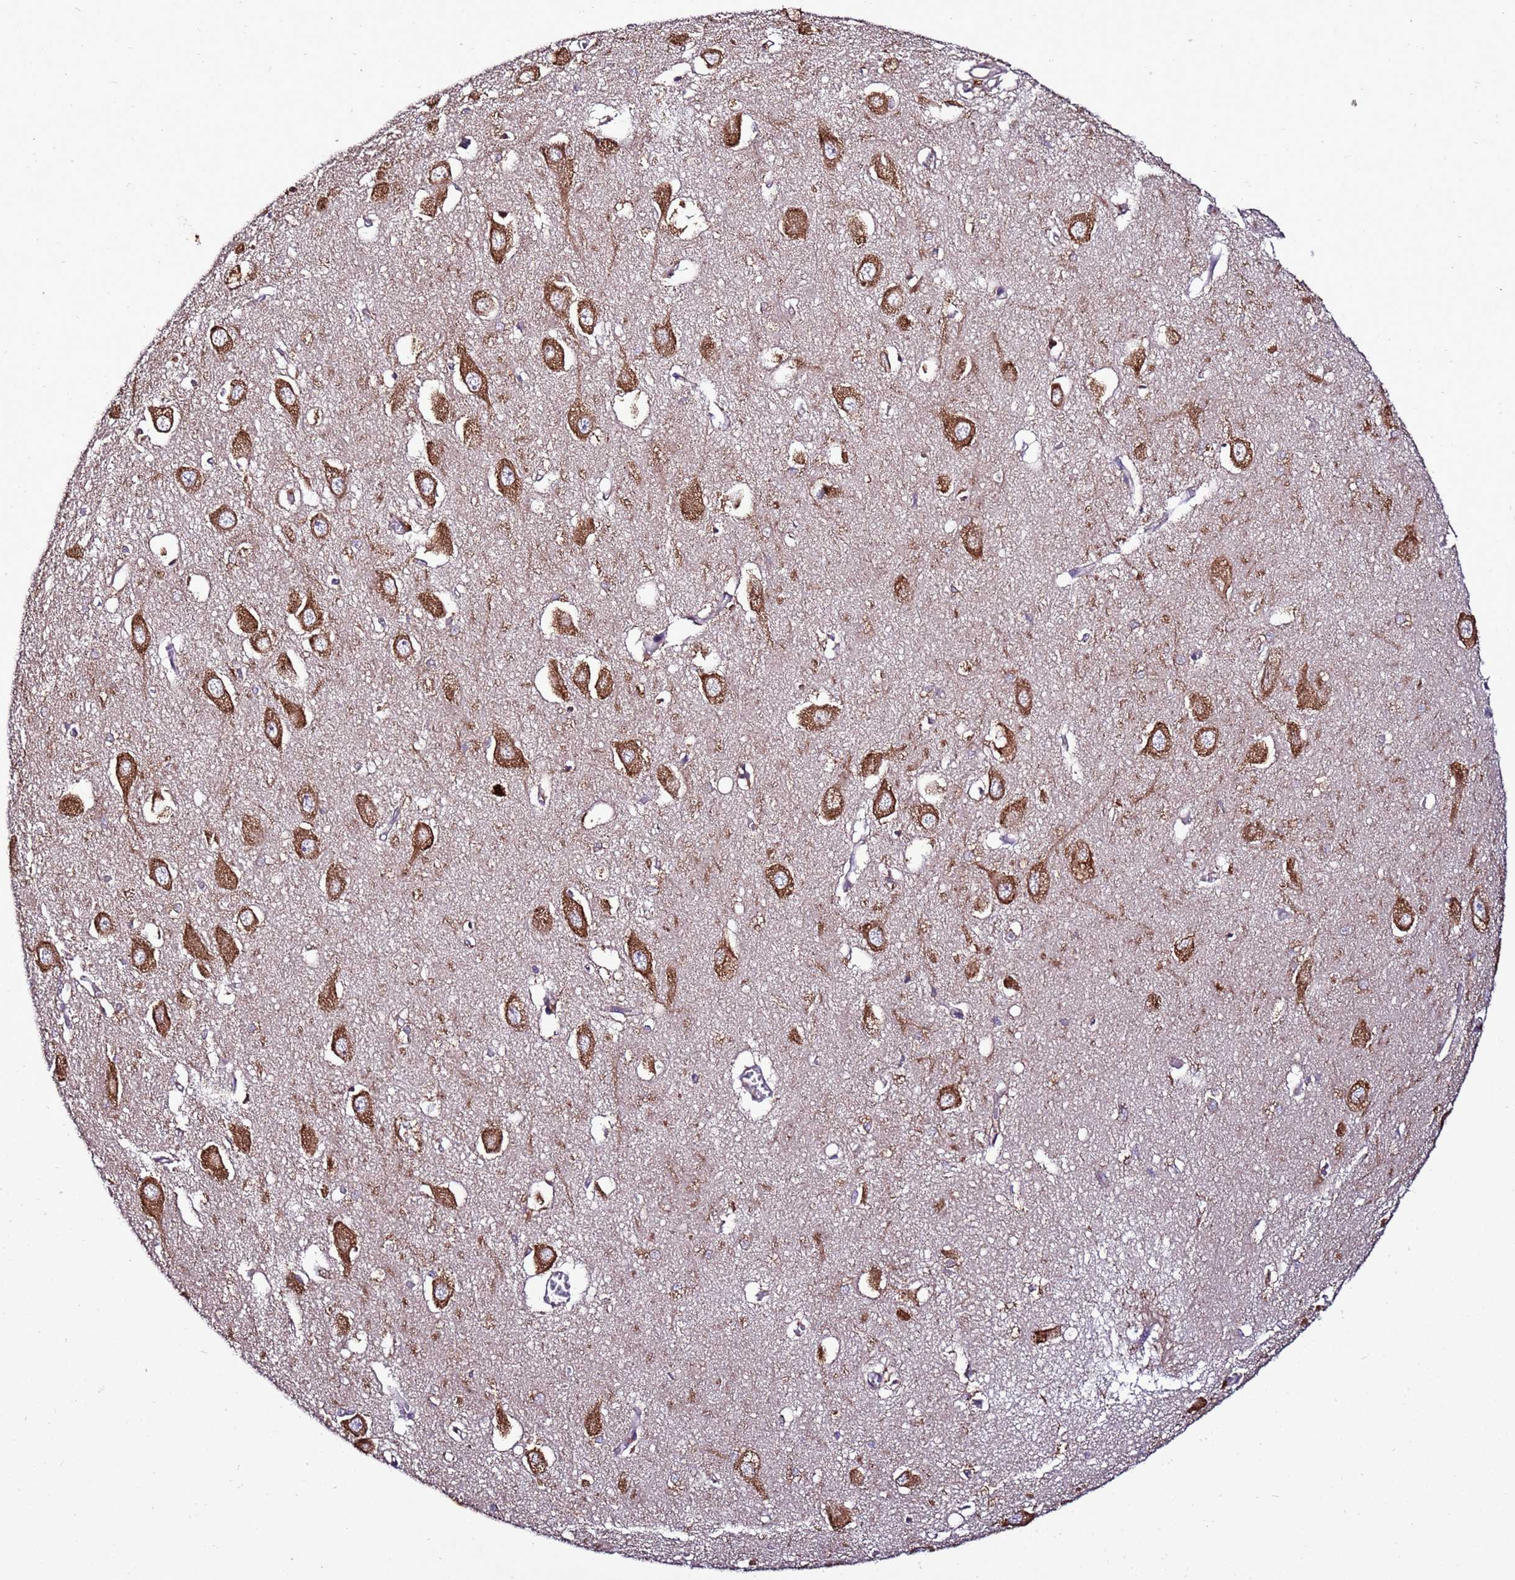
{"staining": {"intensity": "moderate", "quantity": "<25%", "location": "cytoplasmic/membranous"}, "tissue": "hippocampus", "cell_type": "Glial cells", "image_type": "normal", "snomed": [{"axis": "morphology", "description": "Normal tissue, NOS"}, {"axis": "topography", "description": "Hippocampus"}], "caption": "Glial cells exhibit low levels of moderate cytoplasmic/membranous expression in approximately <25% of cells in unremarkable human hippocampus. The protein of interest is stained brown, and the nuclei are stained in blue (DAB IHC with brightfield microscopy, high magnification).", "gene": "ANTKMT", "patient": {"sex": "female", "age": 64}}